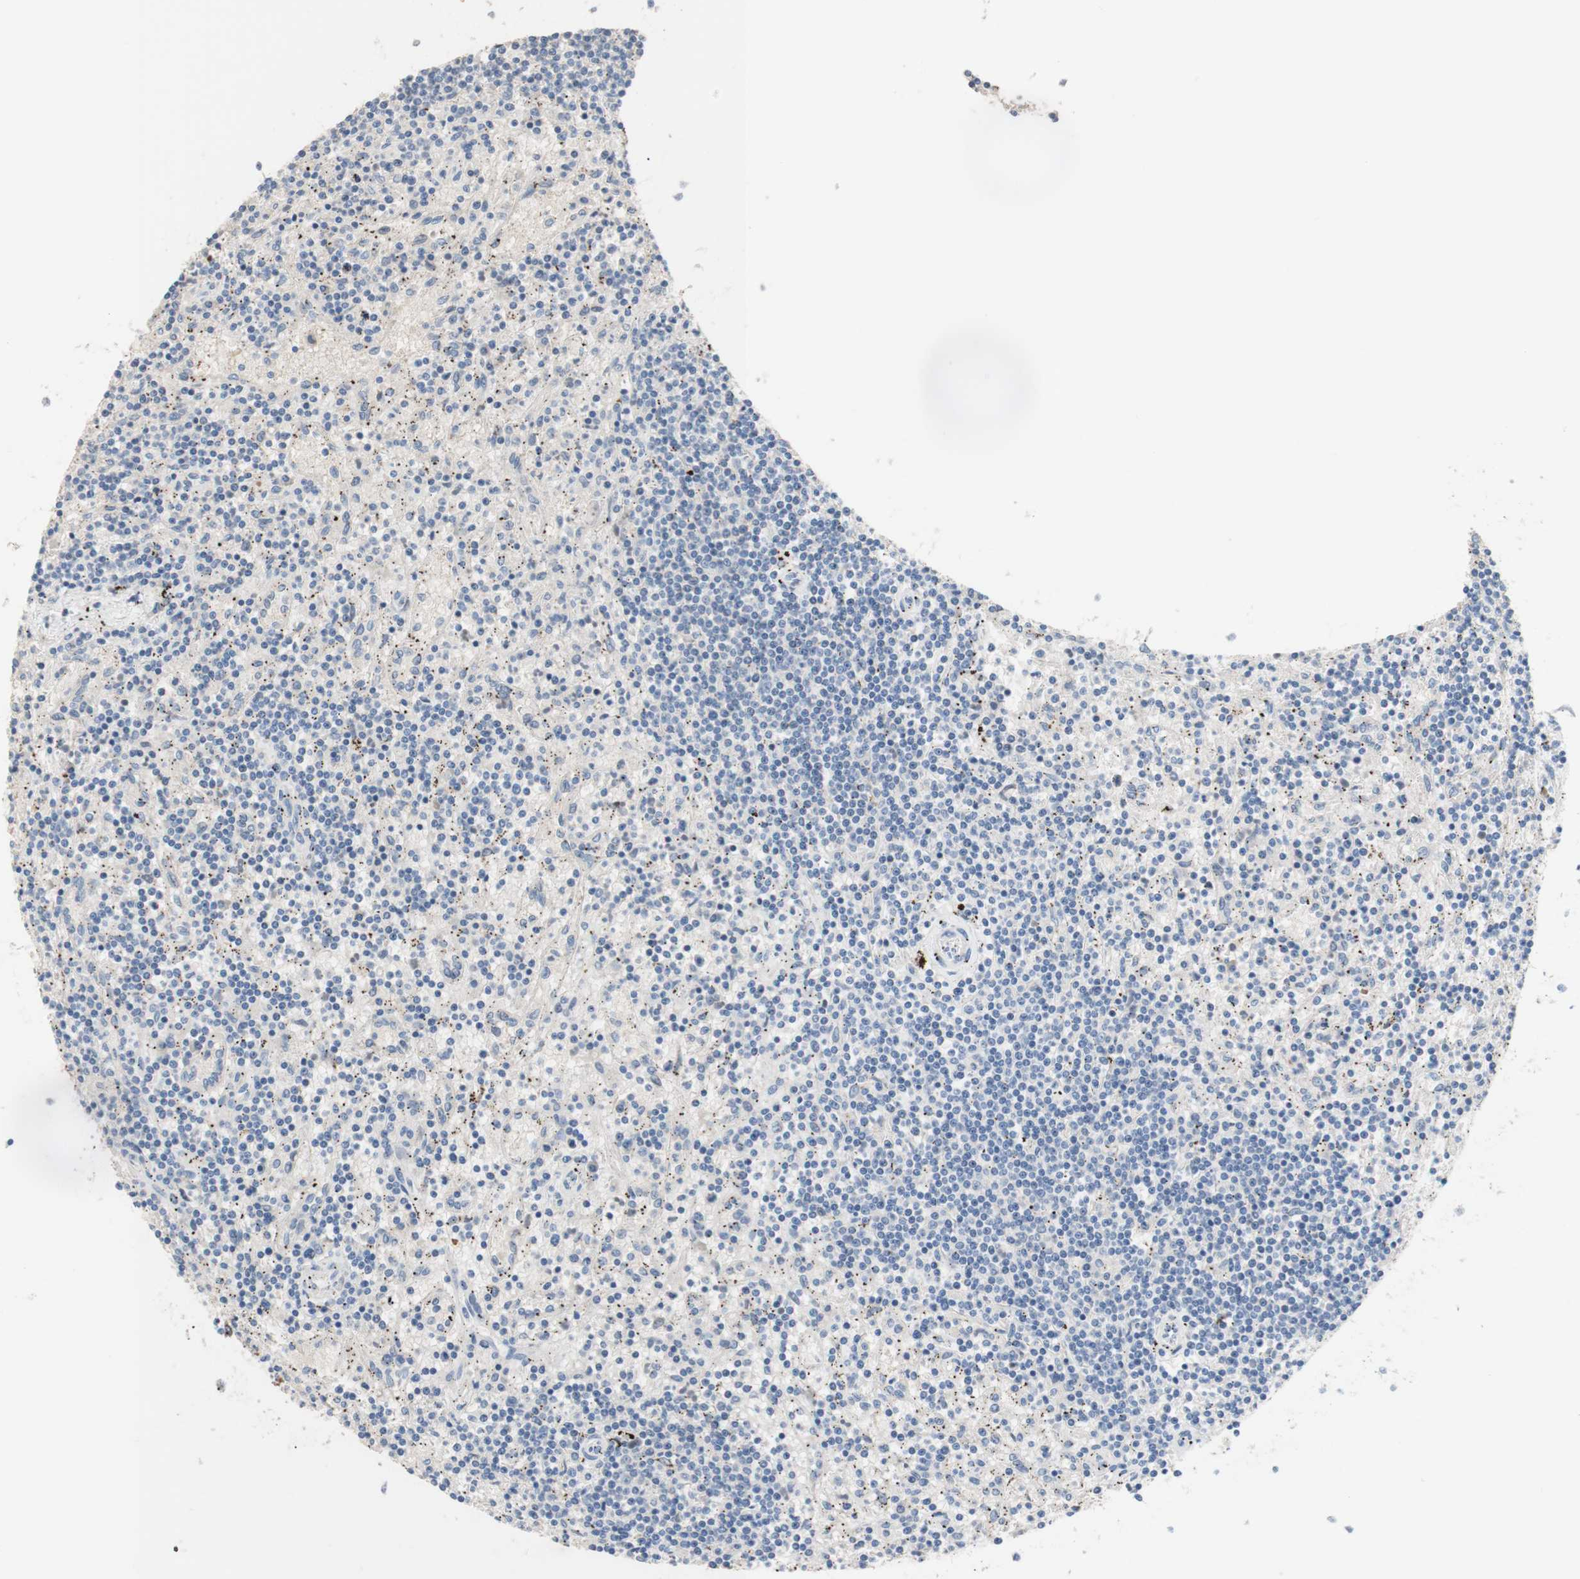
{"staining": {"intensity": "negative", "quantity": "none", "location": "none"}, "tissue": "lymphoma", "cell_type": "Tumor cells", "image_type": "cancer", "snomed": [{"axis": "morphology", "description": "Malignant lymphoma, non-Hodgkin's type, Low grade"}, {"axis": "topography", "description": "Spleen"}], "caption": "Lymphoma was stained to show a protein in brown. There is no significant positivity in tumor cells.", "gene": "CDON", "patient": {"sex": "male", "age": 76}}